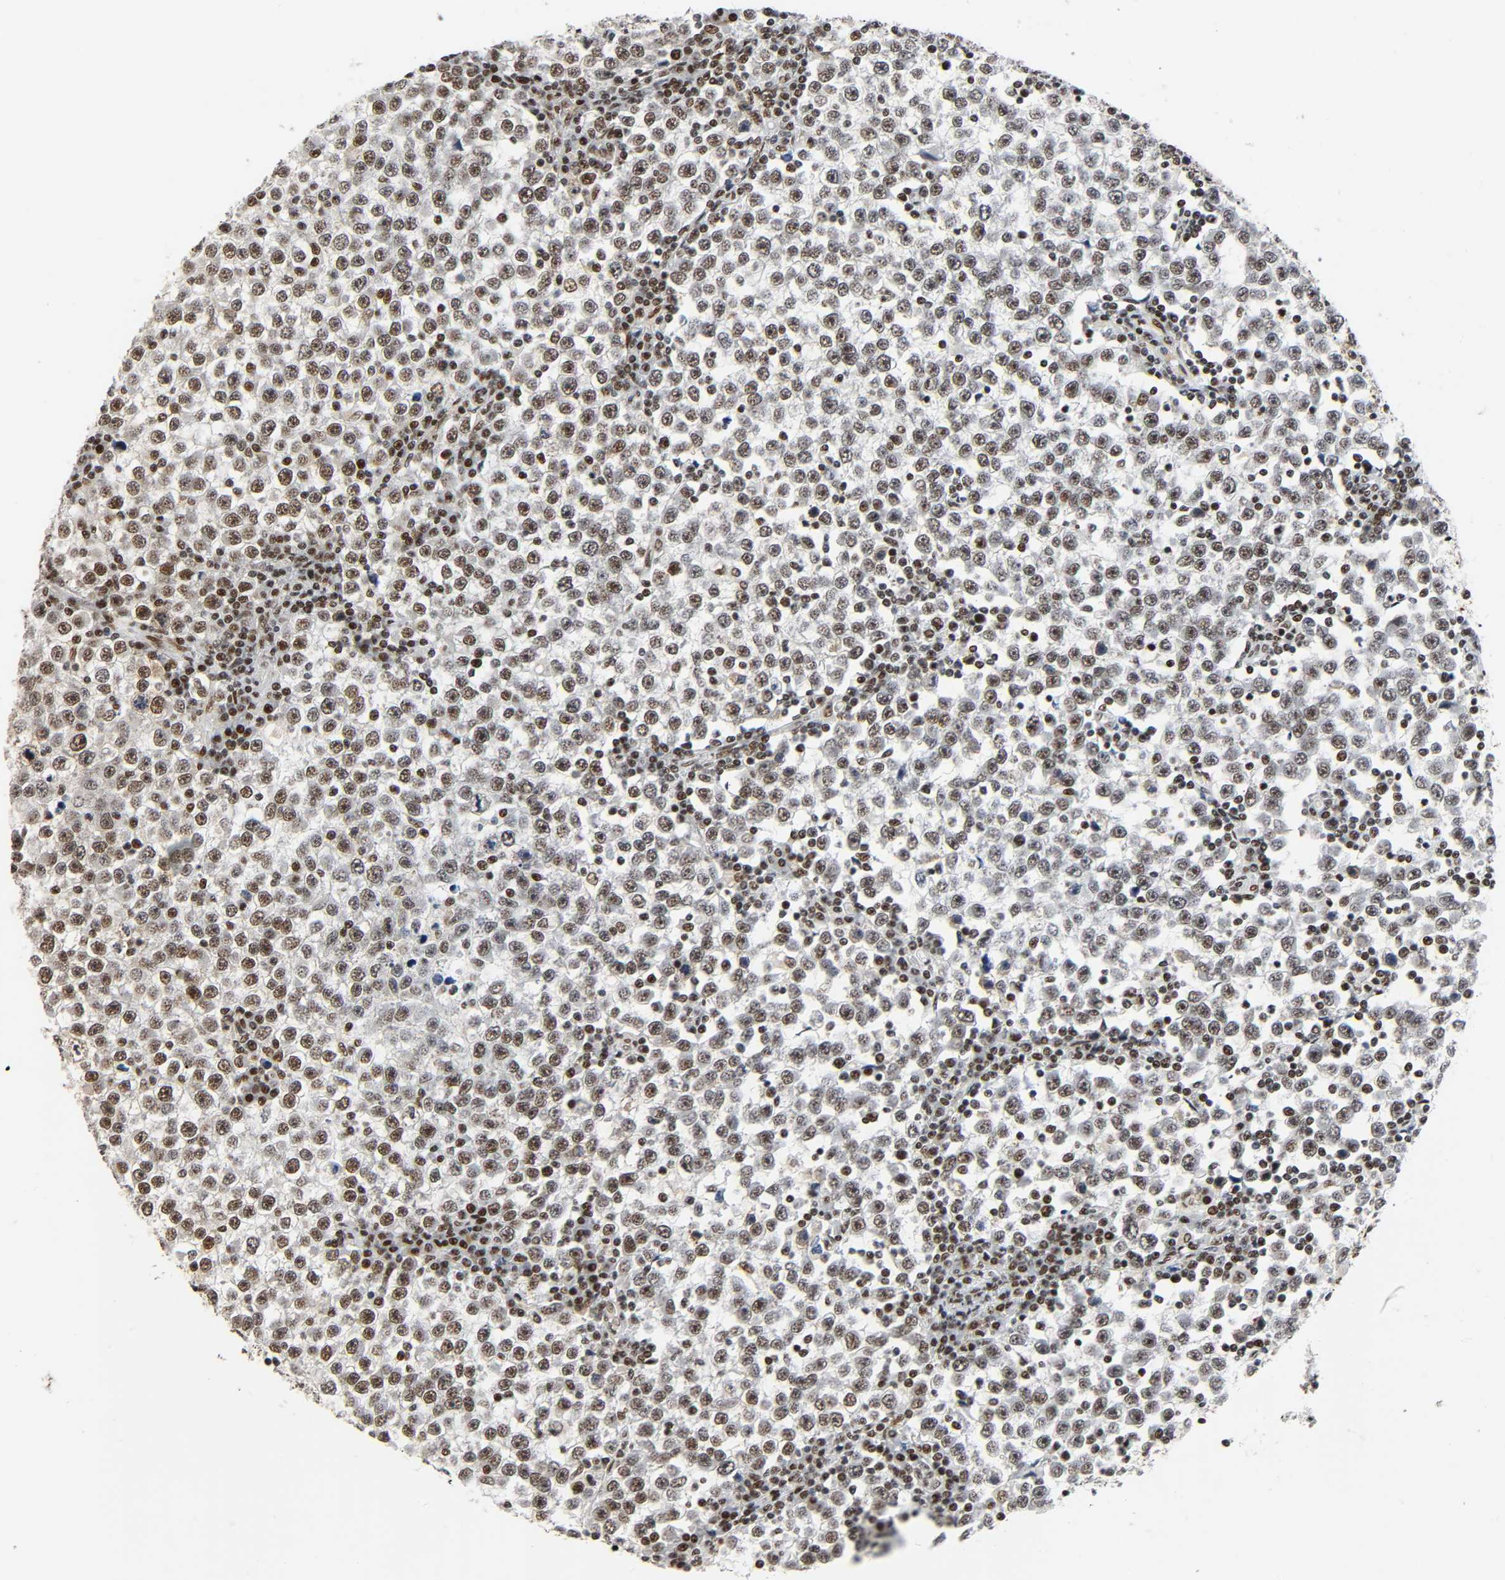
{"staining": {"intensity": "strong", "quantity": ">75%", "location": "nuclear"}, "tissue": "testis cancer", "cell_type": "Tumor cells", "image_type": "cancer", "snomed": [{"axis": "morphology", "description": "Seminoma, NOS"}, {"axis": "topography", "description": "Testis"}], "caption": "This is a photomicrograph of immunohistochemistry (IHC) staining of testis seminoma, which shows strong staining in the nuclear of tumor cells.", "gene": "CDK9", "patient": {"sex": "male", "age": 65}}